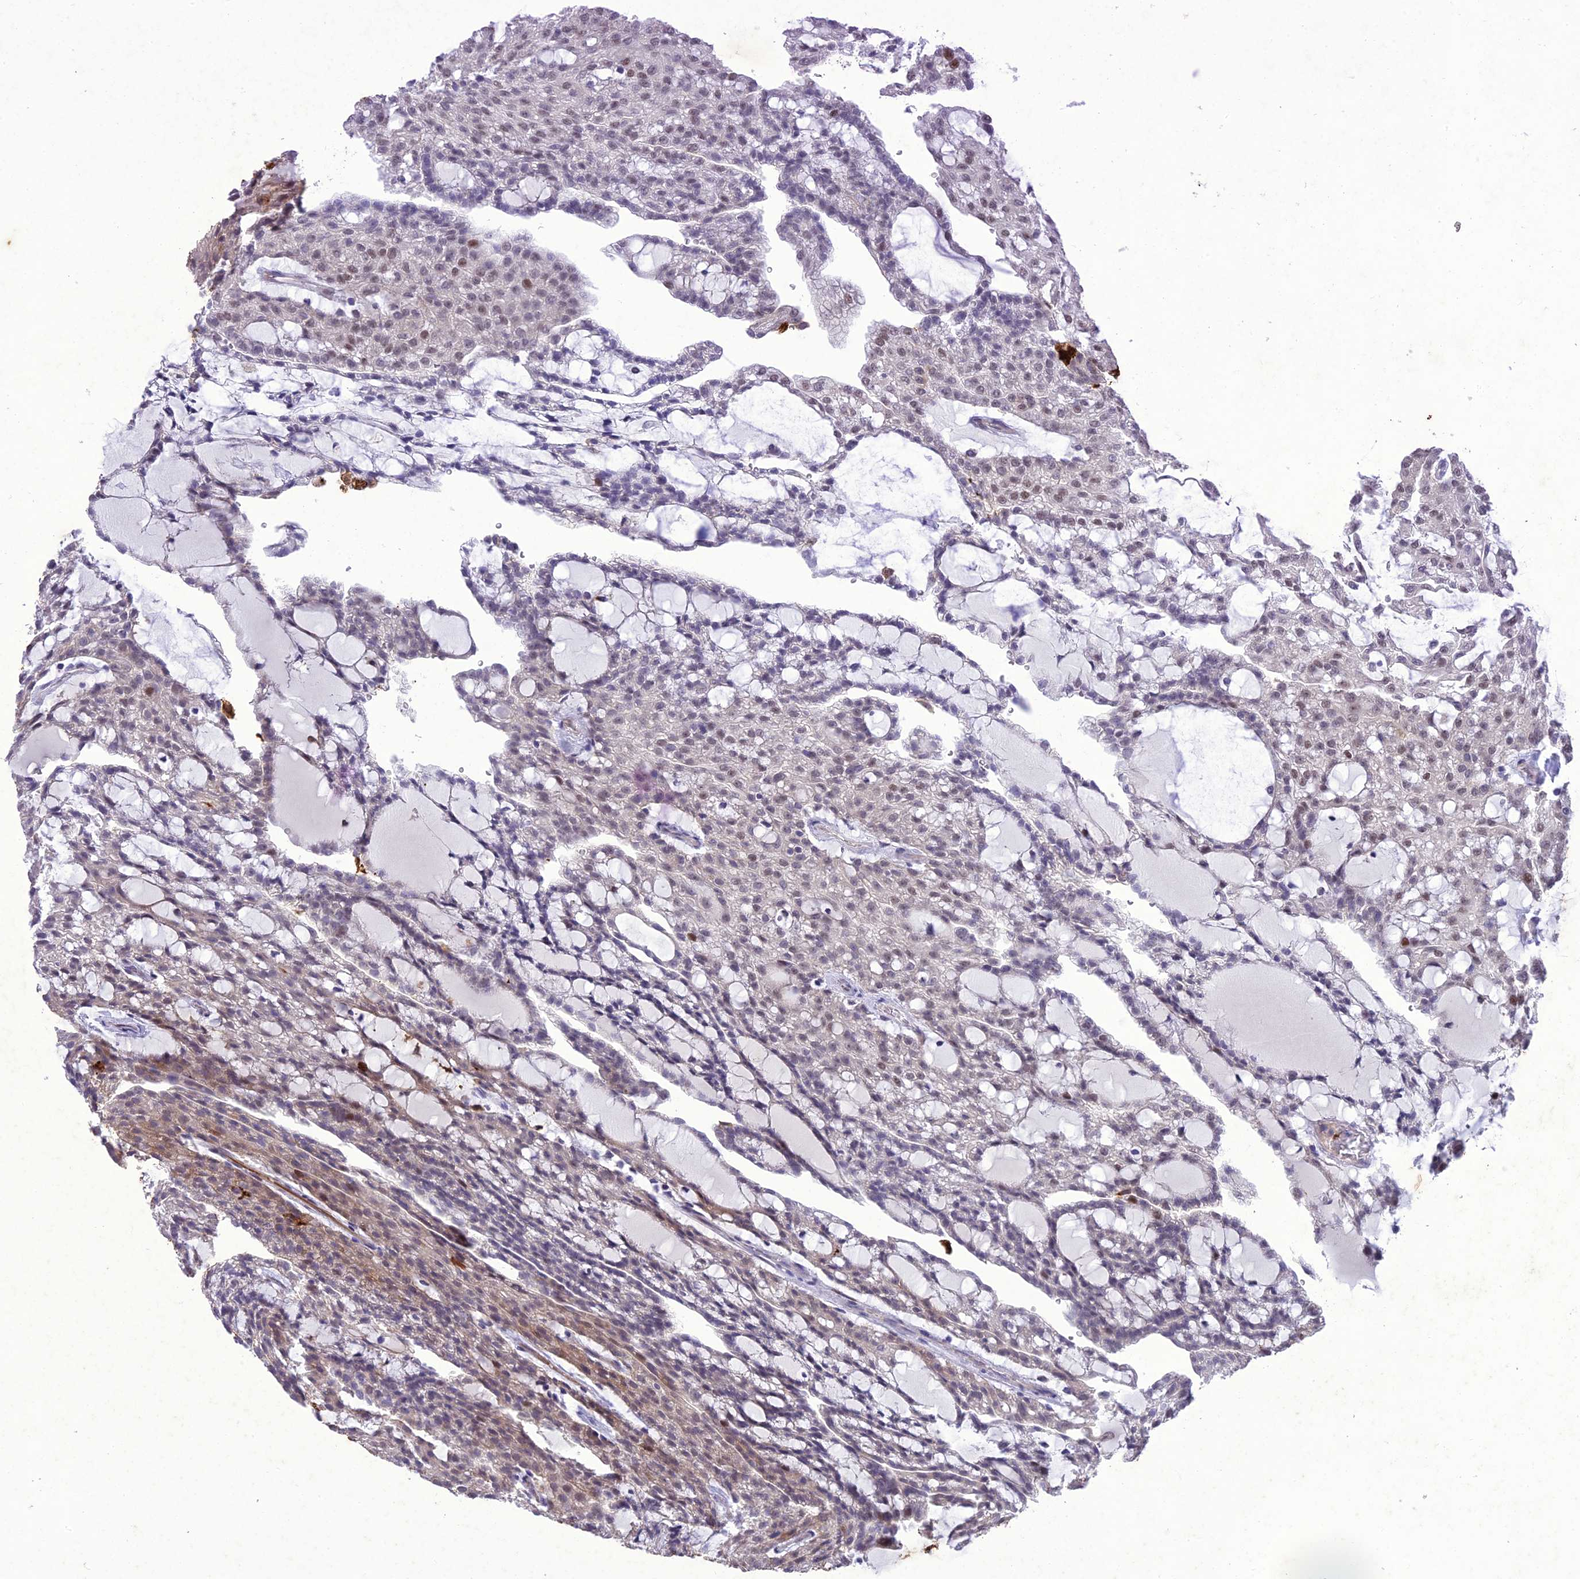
{"staining": {"intensity": "weak", "quantity": "25%-75%", "location": "nuclear"}, "tissue": "renal cancer", "cell_type": "Tumor cells", "image_type": "cancer", "snomed": [{"axis": "morphology", "description": "Adenocarcinoma, NOS"}, {"axis": "topography", "description": "Kidney"}], "caption": "Protein staining of adenocarcinoma (renal) tissue exhibits weak nuclear expression in approximately 25%-75% of tumor cells. (DAB IHC, brown staining for protein, blue staining for nuclei).", "gene": "ANKRD52", "patient": {"sex": "male", "age": 63}}